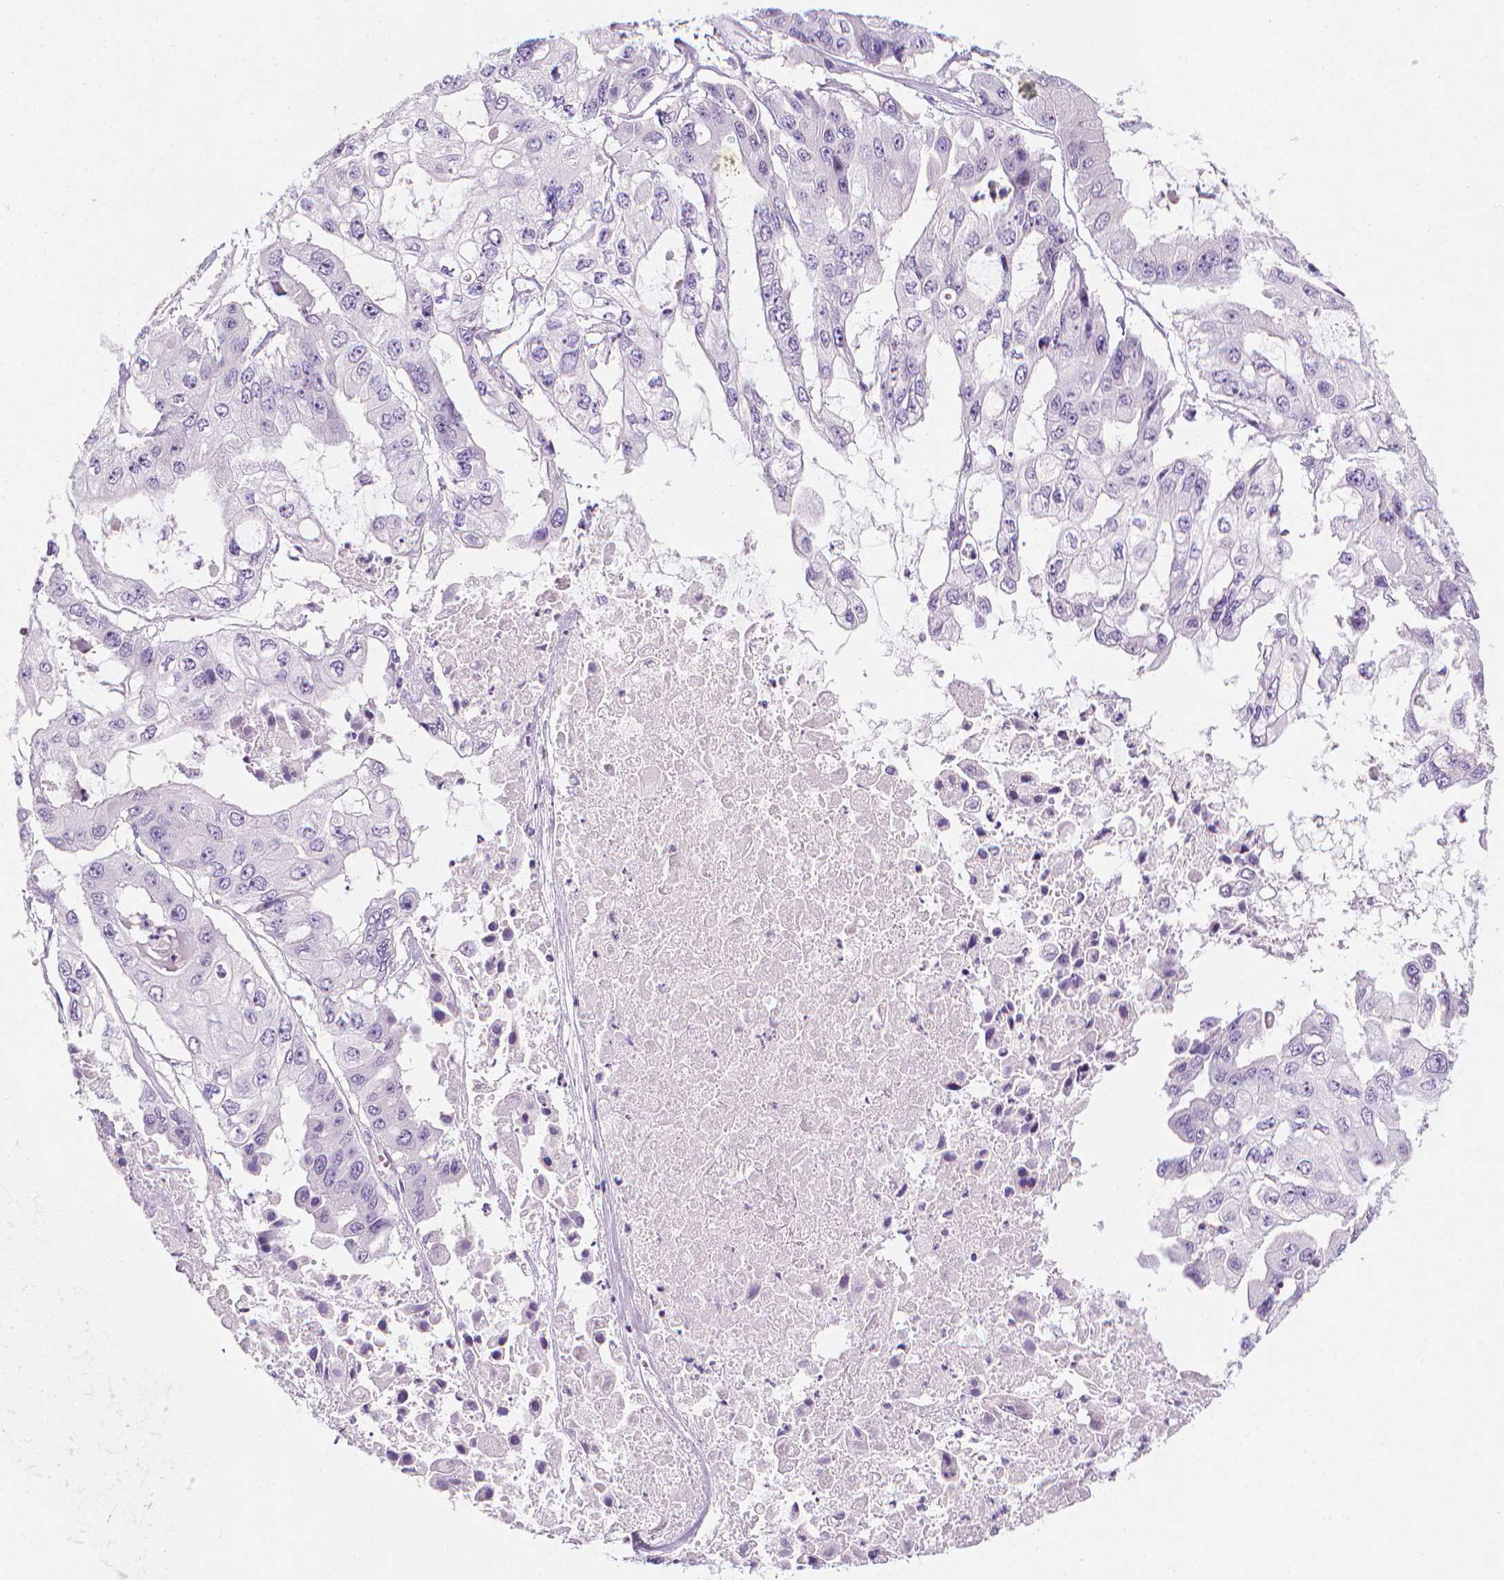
{"staining": {"intensity": "negative", "quantity": "none", "location": "none"}, "tissue": "ovarian cancer", "cell_type": "Tumor cells", "image_type": "cancer", "snomed": [{"axis": "morphology", "description": "Cystadenocarcinoma, serous, NOS"}, {"axis": "topography", "description": "Ovary"}], "caption": "Immunohistochemistry (IHC) photomicrograph of neoplastic tissue: human serous cystadenocarcinoma (ovarian) stained with DAB (3,3'-diaminobenzidine) reveals no significant protein expression in tumor cells.", "gene": "DCAF8L1", "patient": {"sex": "female", "age": 56}}